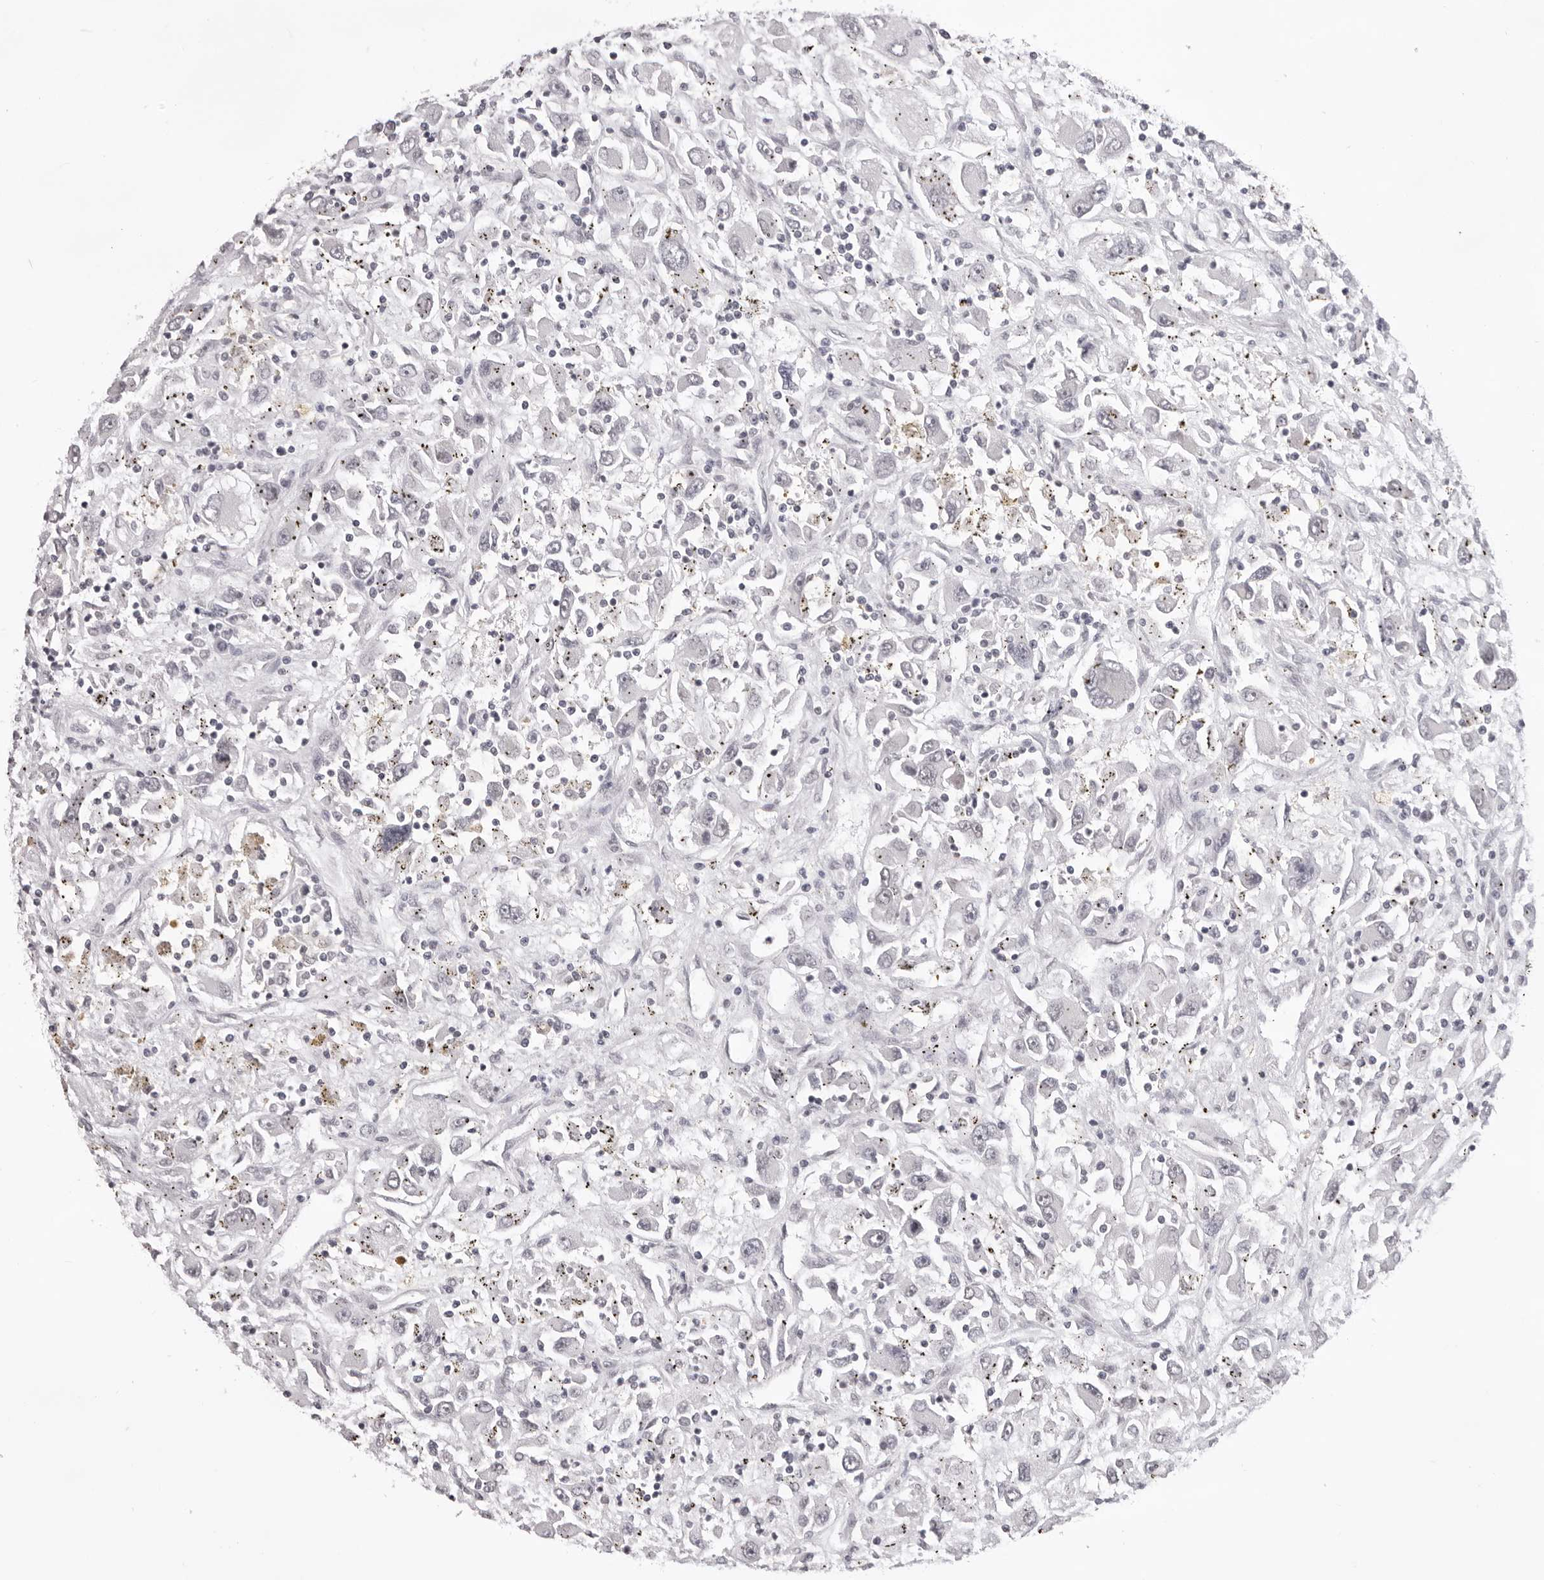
{"staining": {"intensity": "negative", "quantity": "none", "location": "none"}, "tissue": "renal cancer", "cell_type": "Tumor cells", "image_type": "cancer", "snomed": [{"axis": "morphology", "description": "Adenocarcinoma, NOS"}, {"axis": "topography", "description": "Kidney"}], "caption": "A photomicrograph of renal cancer stained for a protein reveals no brown staining in tumor cells.", "gene": "NTM", "patient": {"sex": "female", "age": 52}}